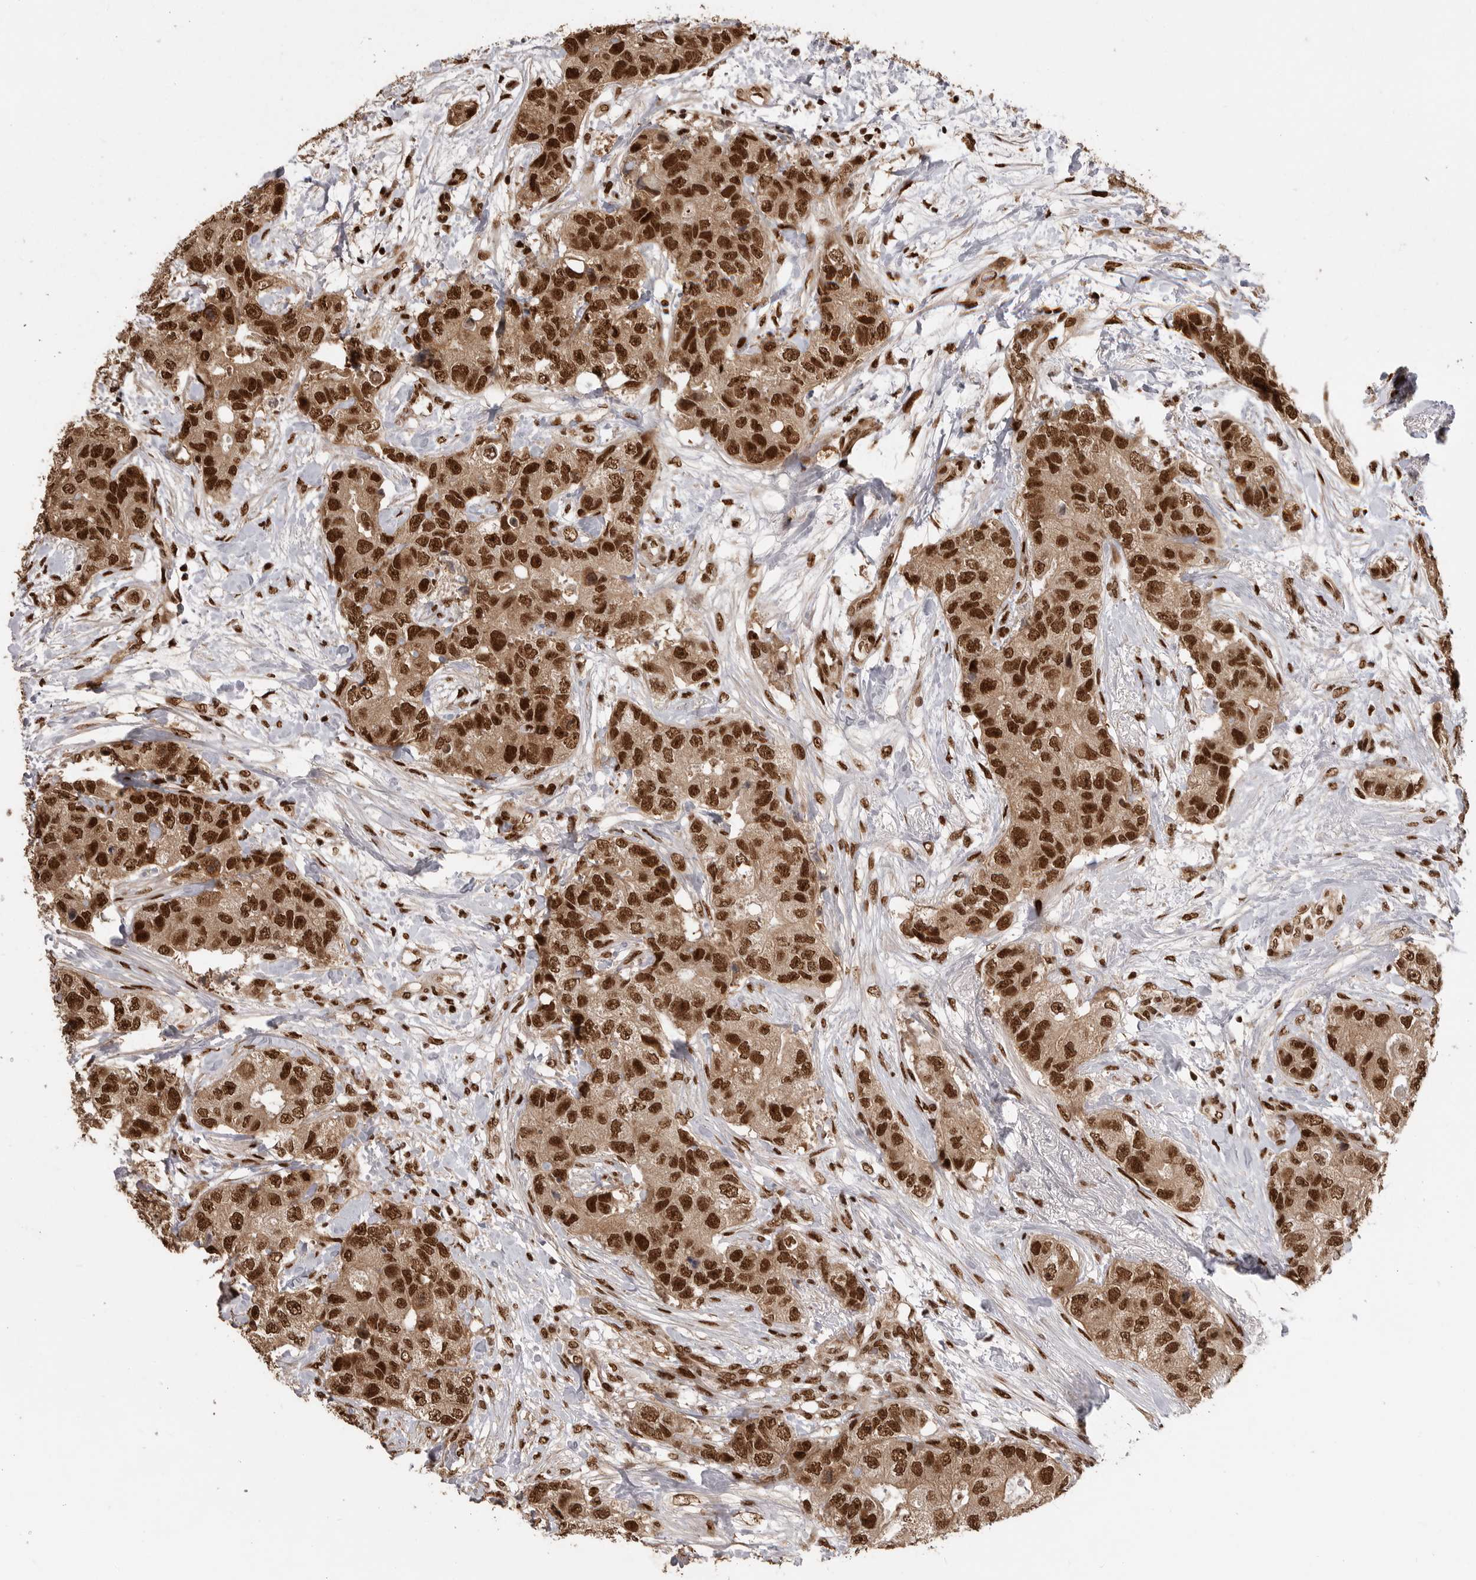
{"staining": {"intensity": "strong", "quantity": ">75%", "location": "nuclear"}, "tissue": "breast cancer", "cell_type": "Tumor cells", "image_type": "cancer", "snomed": [{"axis": "morphology", "description": "Duct carcinoma"}, {"axis": "topography", "description": "Breast"}], "caption": "Immunohistochemical staining of breast intraductal carcinoma reveals high levels of strong nuclear staining in about >75% of tumor cells.", "gene": "PPP1R8", "patient": {"sex": "female", "age": 62}}